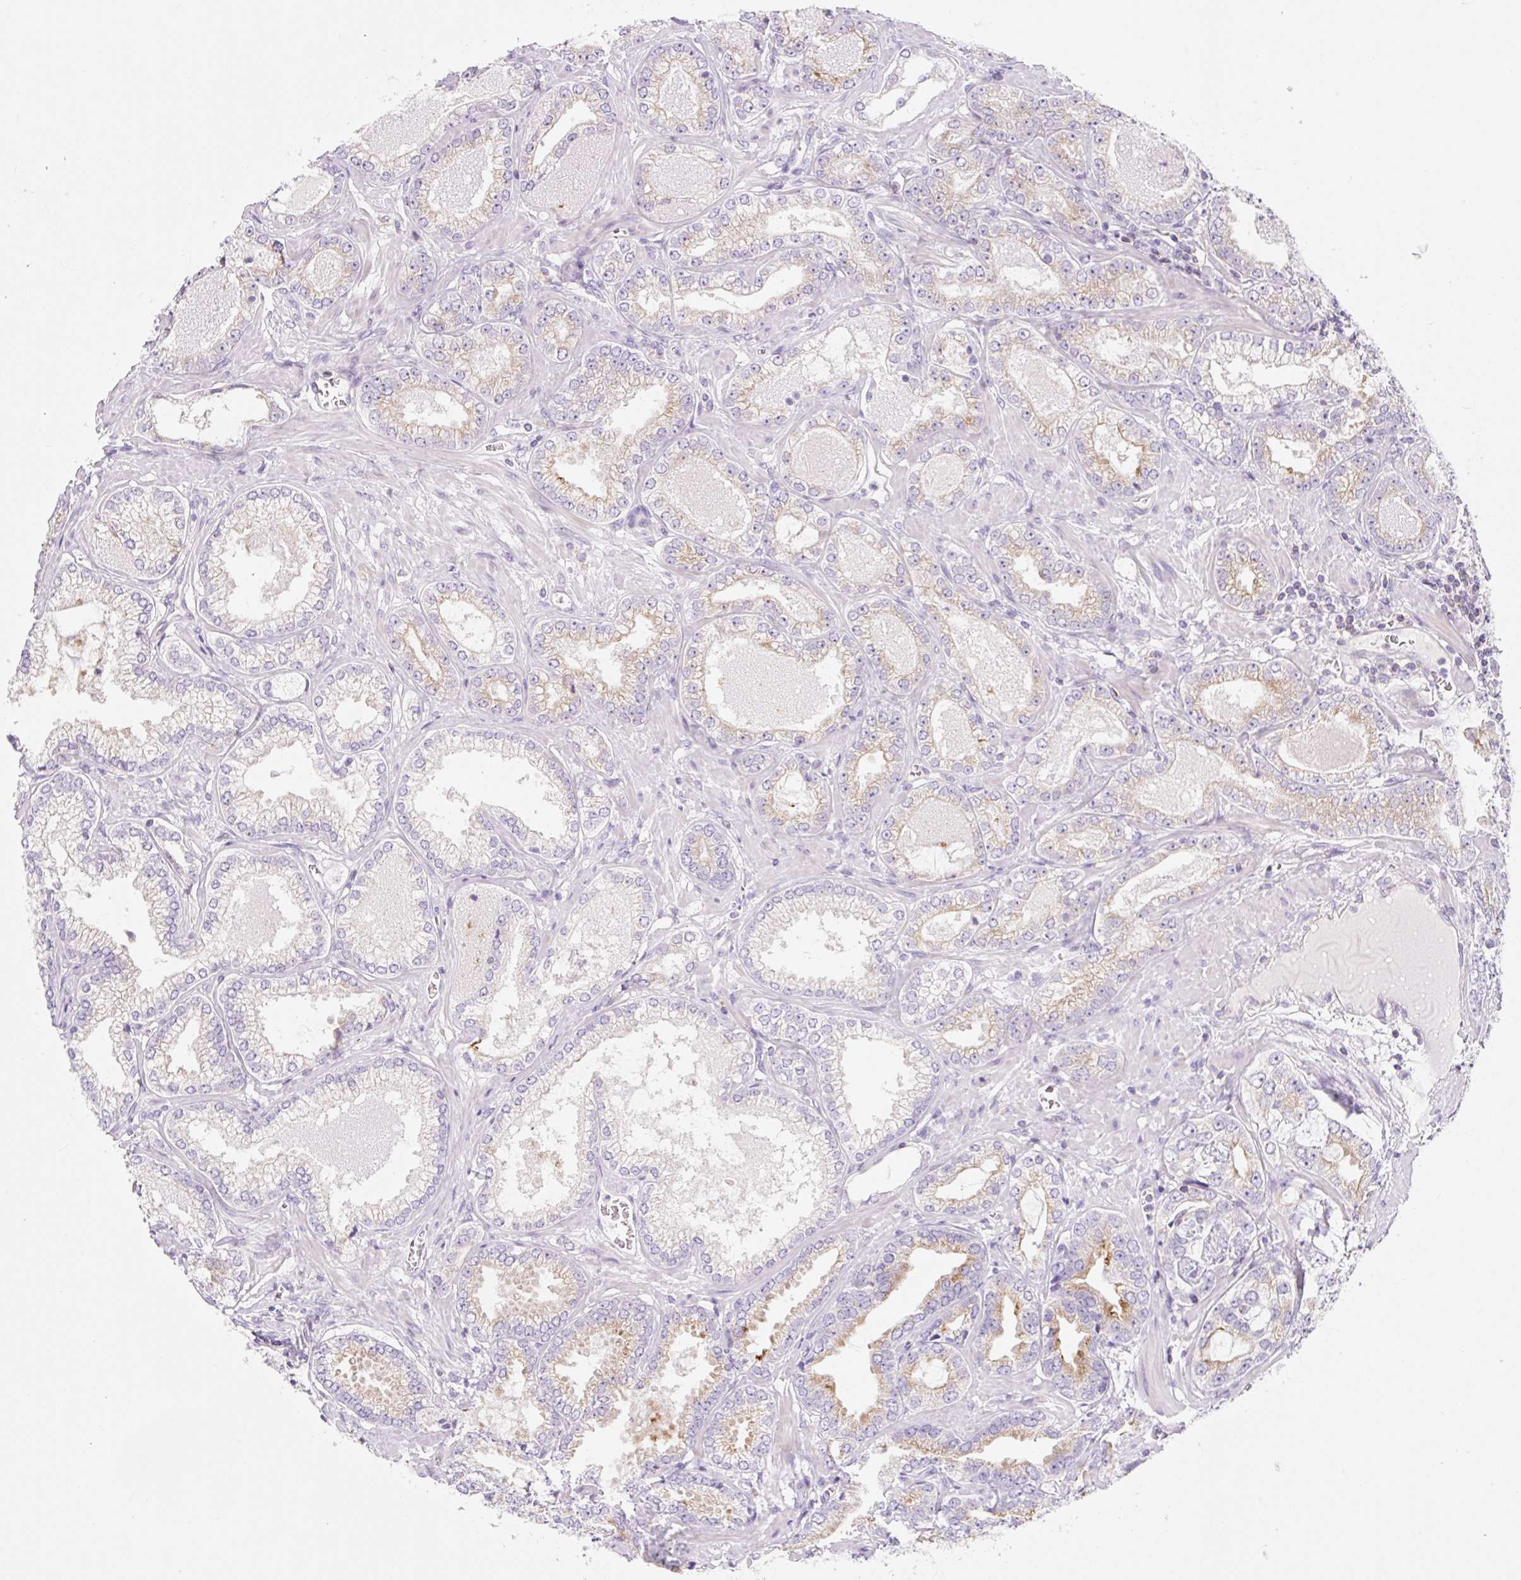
{"staining": {"intensity": "moderate", "quantity": "25%-75%", "location": "cytoplasmic/membranous"}, "tissue": "prostate cancer", "cell_type": "Tumor cells", "image_type": "cancer", "snomed": [{"axis": "morphology", "description": "Adenocarcinoma, Medium grade"}, {"axis": "topography", "description": "Prostate"}], "caption": "Protein expression analysis of human prostate cancer (medium-grade adenocarcinoma) reveals moderate cytoplasmic/membranous expression in approximately 25%-75% of tumor cells.", "gene": "FOCAD", "patient": {"sex": "male", "age": 57}}